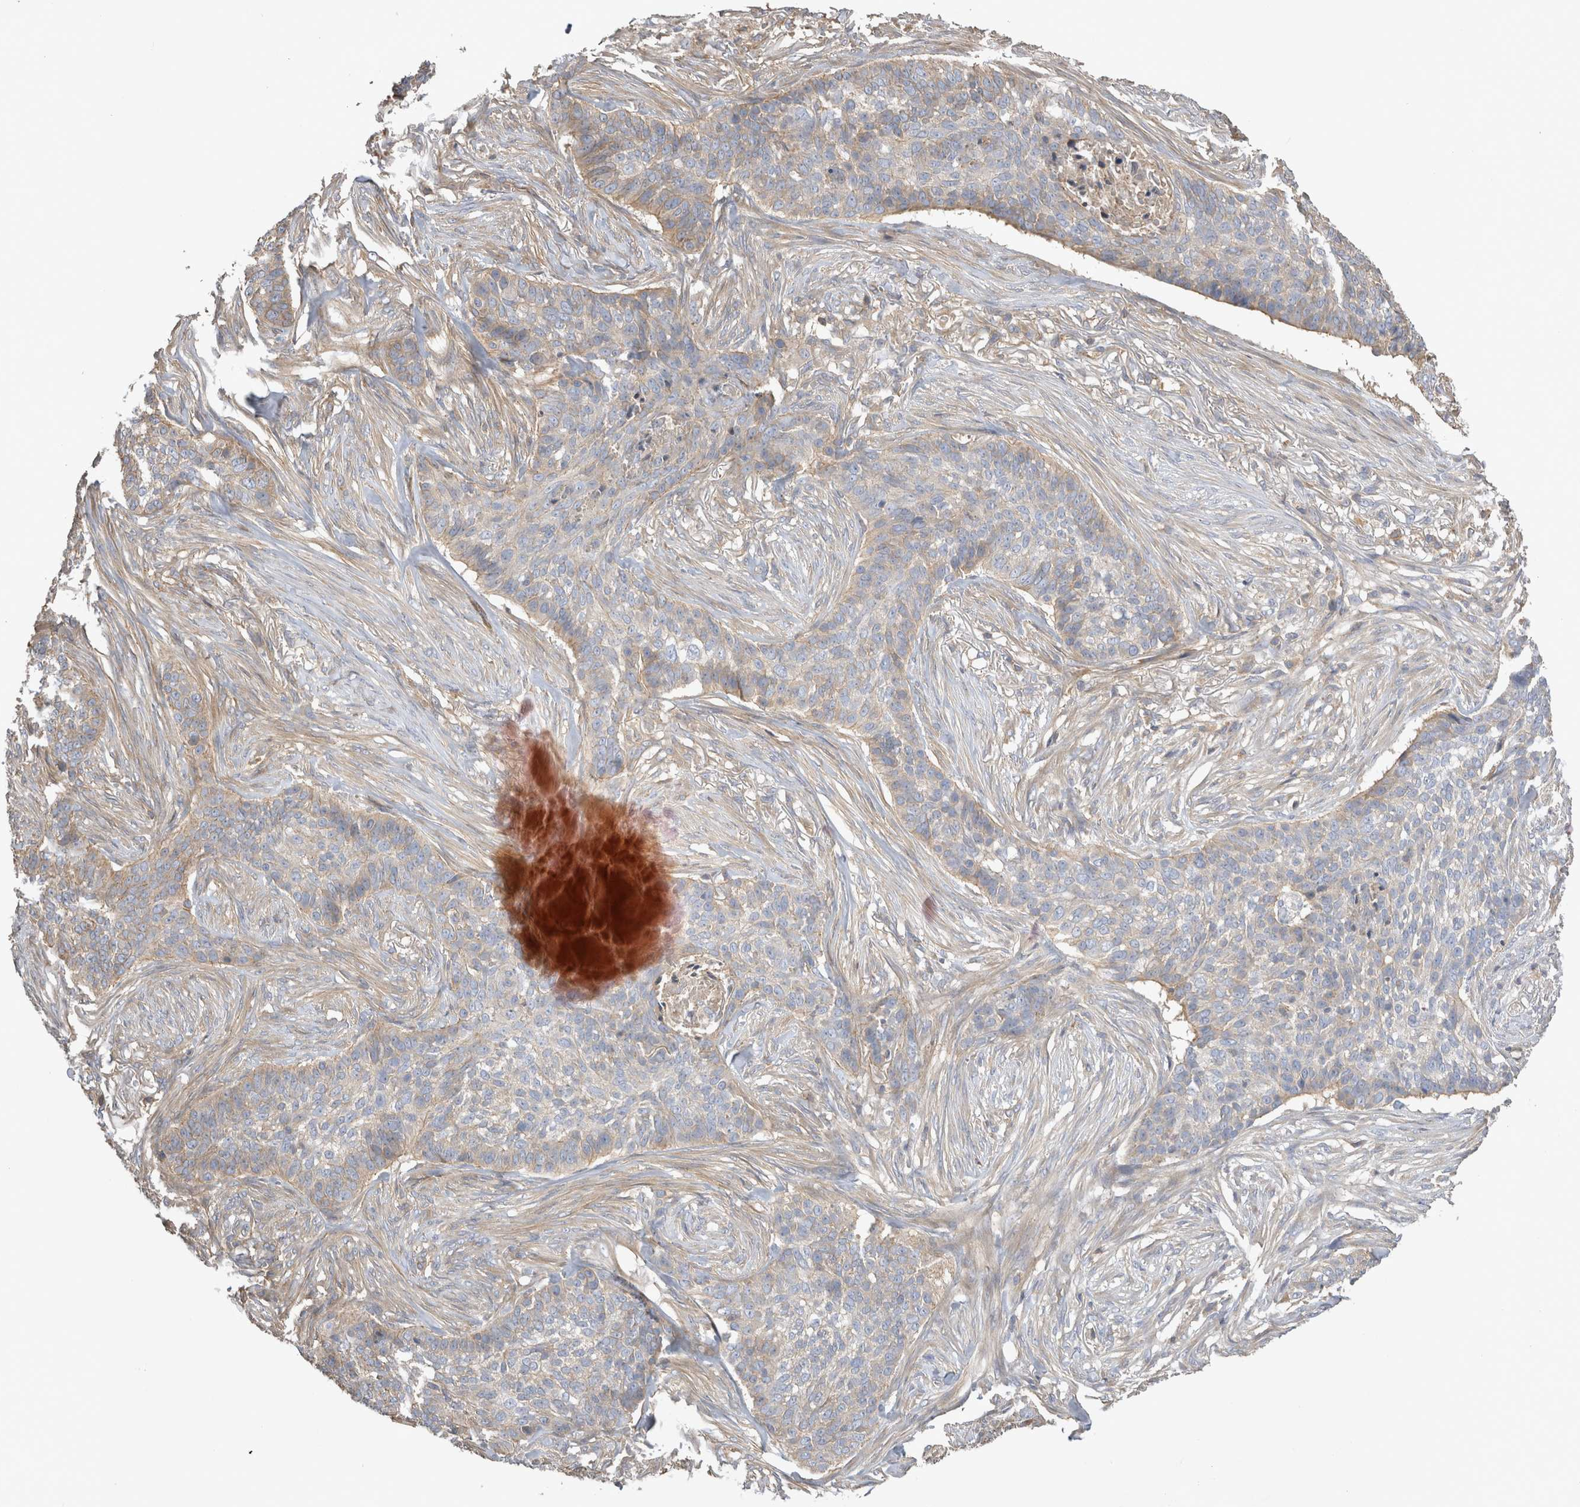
{"staining": {"intensity": "weak", "quantity": "<25%", "location": "cytoplasmic/membranous"}, "tissue": "skin cancer", "cell_type": "Tumor cells", "image_type": "cancer", "snomed": [{"axis": "morphology", "description": "Basal cell carcinoma"}, {"axis": "topography", "description": "Skin"}], "caption": "DAB (3,3'-diaminobenzidine) immunohistochemical staining of skin basal cell carcinoma reveals no significant staining in tumor cells.", "gene": "CHMP6", "patient": {"sex": "male", "age": 85}}